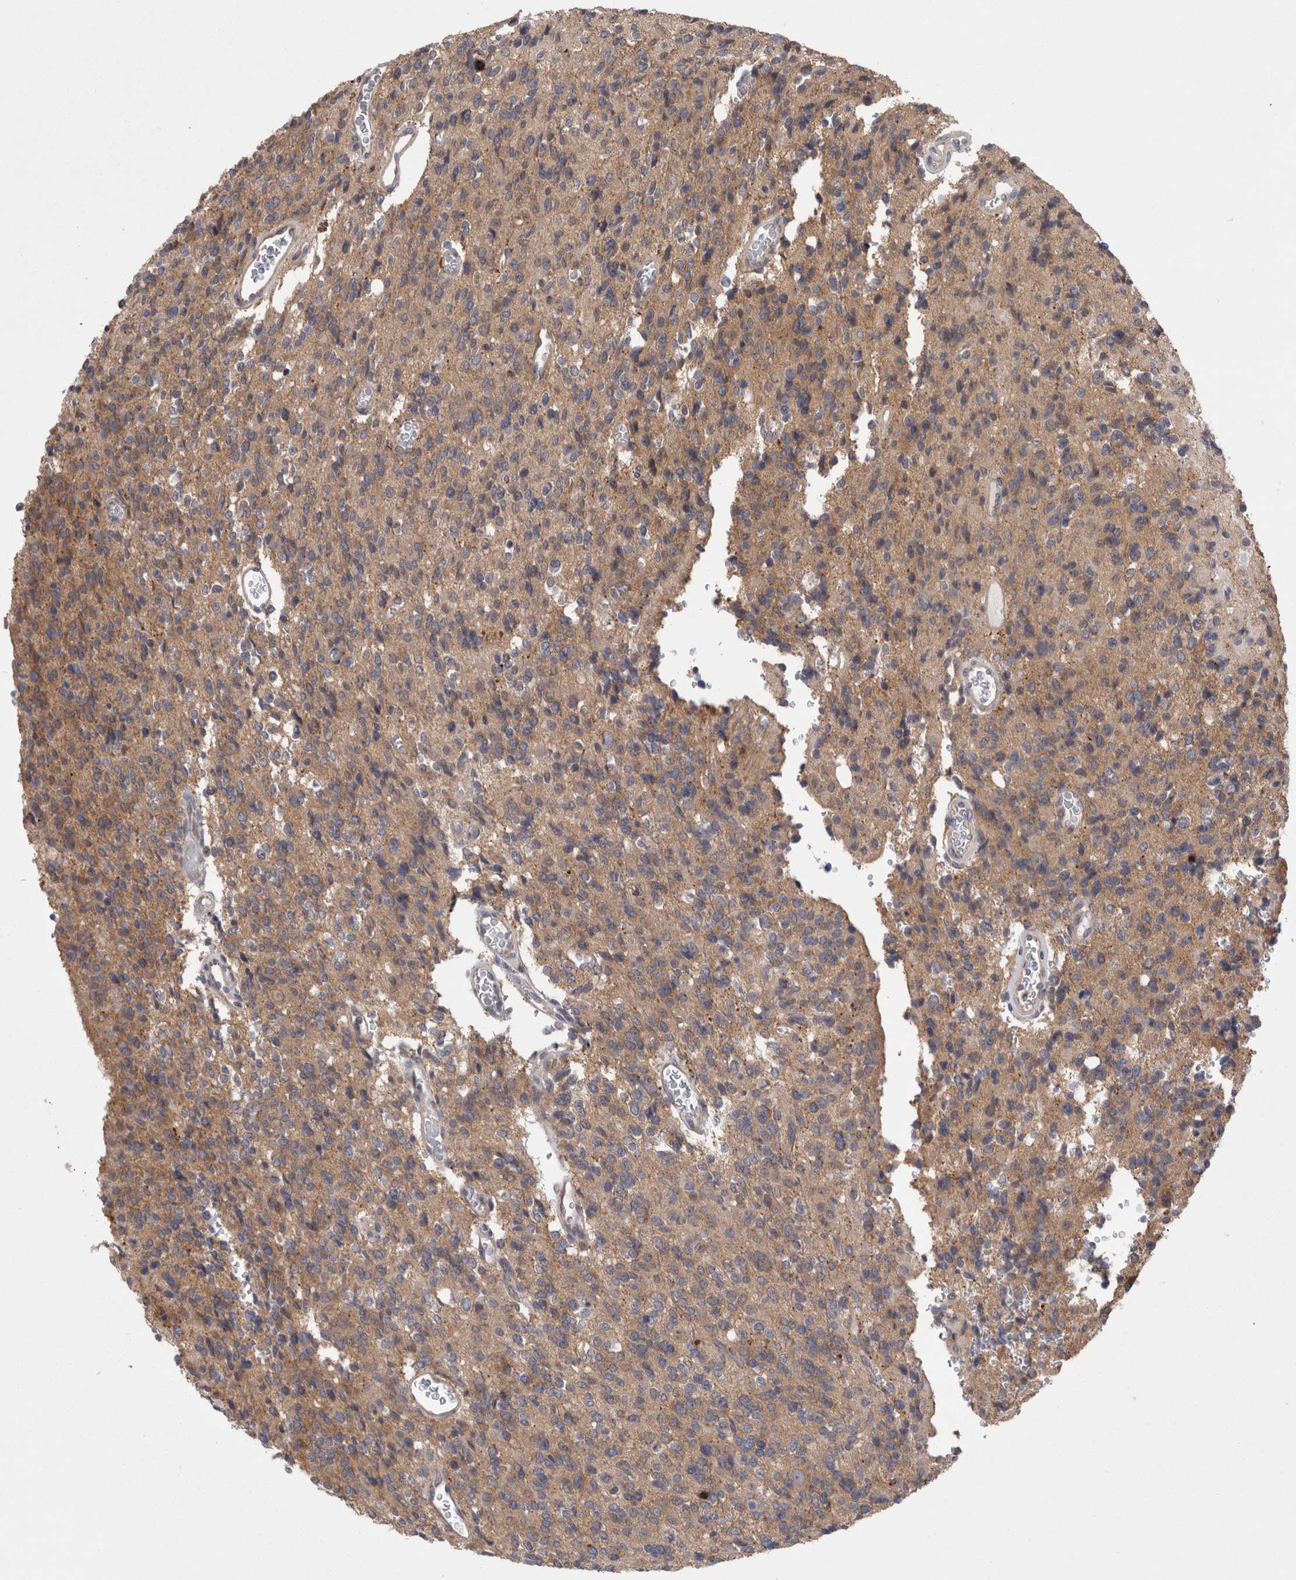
{"staining": {"intensity": "weak", "quantity": "25%-75%", "location": "cytoplasmic/membranous"}, "tissue": "glioma", "cell_type": "Tumor cells", "image_type": "cancer", "snomed": [{"axis": "morphology", "description": "Glioma, malignant, High grade"}, {"axis": "topography", "description": "Brain"}], "caption": "Brown immunohistochemical staining in glioma demonstrates weak cytoplasmic/membranous positivity in approximately 25%-75% of tumor cells.", "gene": "DCTN6", "patient": {"sex": "male", "age": 34}}